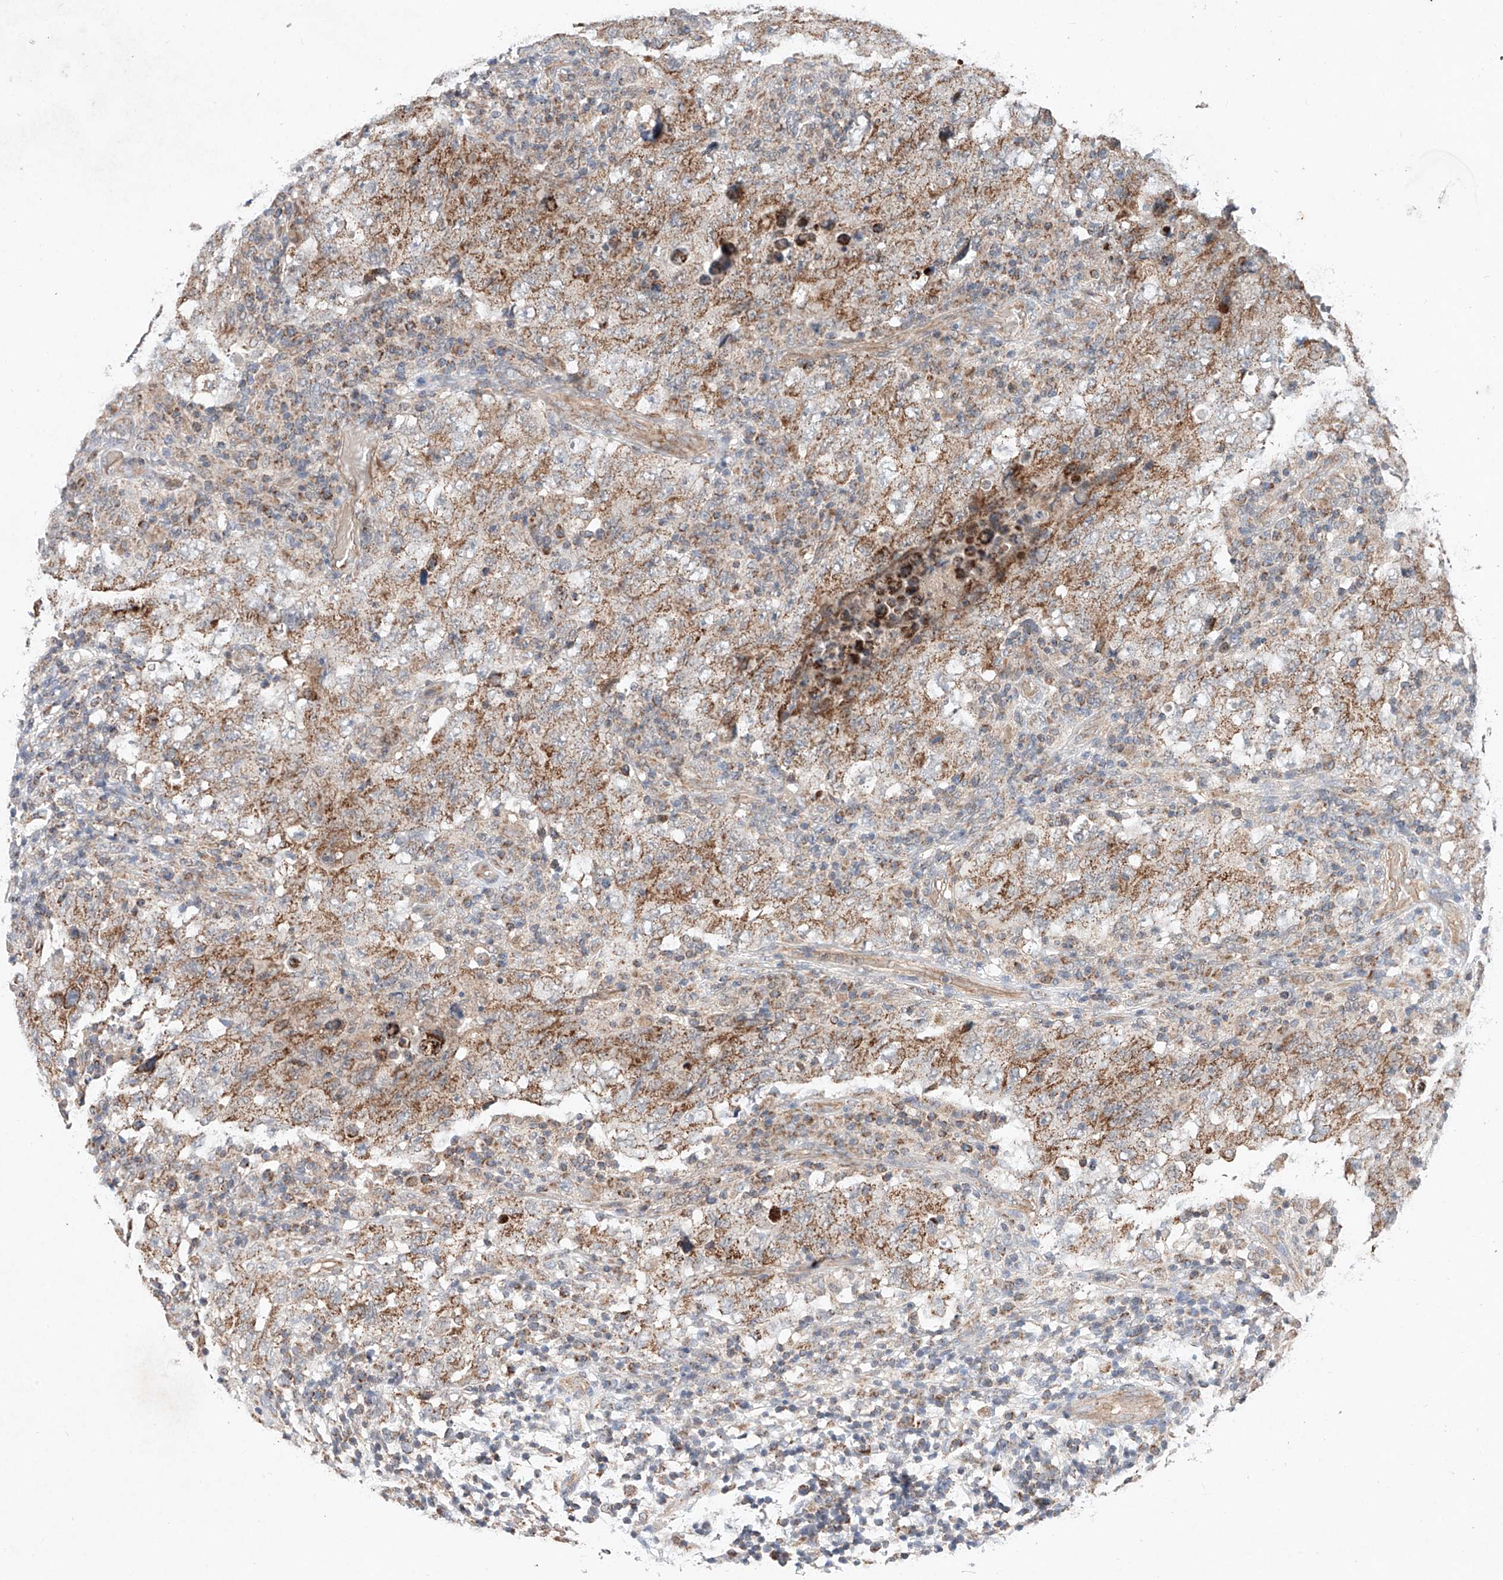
{"staining": {"intensity": "moderate", "quantity": ">75%", "location": "cytoplasmic/membranous"}, "tissue": "testis cancer", "cell_type": "Tumor cells", "image_type": "cancer", "snomed": [{"axis": "morphology", "description": "Carcinoma, Embryonal, NOS"}, {"axis": "topography", "description": "Testis"}], "caption": "Immunohistochemical staining of human testis embryonal carcinoma demonstrates medium levels of moderate cytoplasmic/membranous protein expression in about >75% of tumor cells. Nuclei are stained in blue.", "gene": "FASTK", "patient": {"sex": "male", "age": 26}}